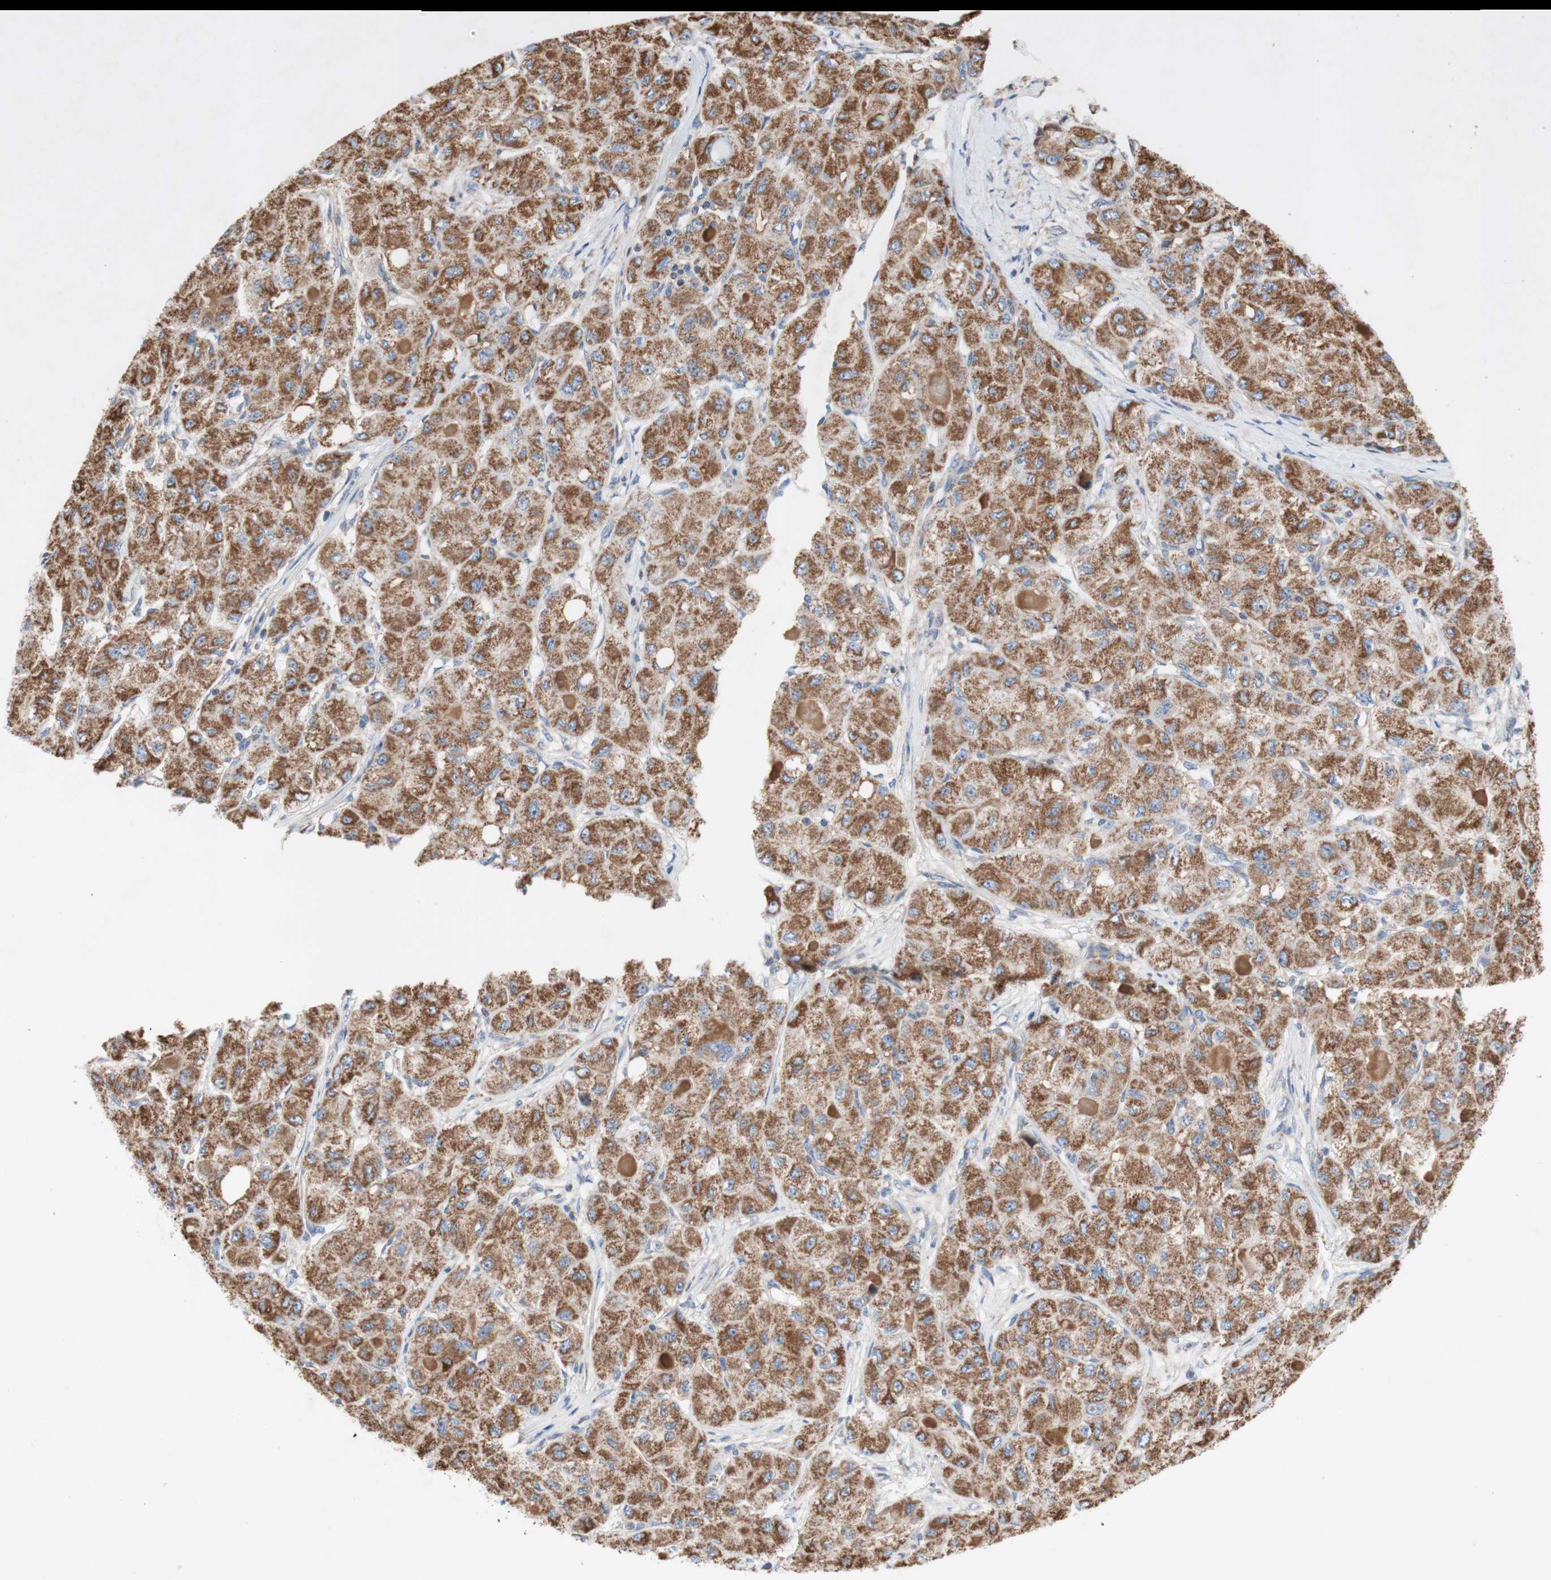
{"staining": {"intensity": "moderate", "quantity": ">75%", "location": "cytoplasmic/membranous"}, "tissue": "liver cancer", "cell_type": "Tumor cells", "image_type": "cancer", "snomed": [{"axis": "morphology", "description": "Carcinoma, Hepatocellular, NOS"}, {"axis": "topography", "description": "Liver"}], "caption": "DAB immunohistochemical staining of liver cancer displays moderate cytoplasmic/membranous protein positivity in approximately >75% of tumor cells.", "gene": "SDHB", "patient": {"sex": "male", "age": 80}}